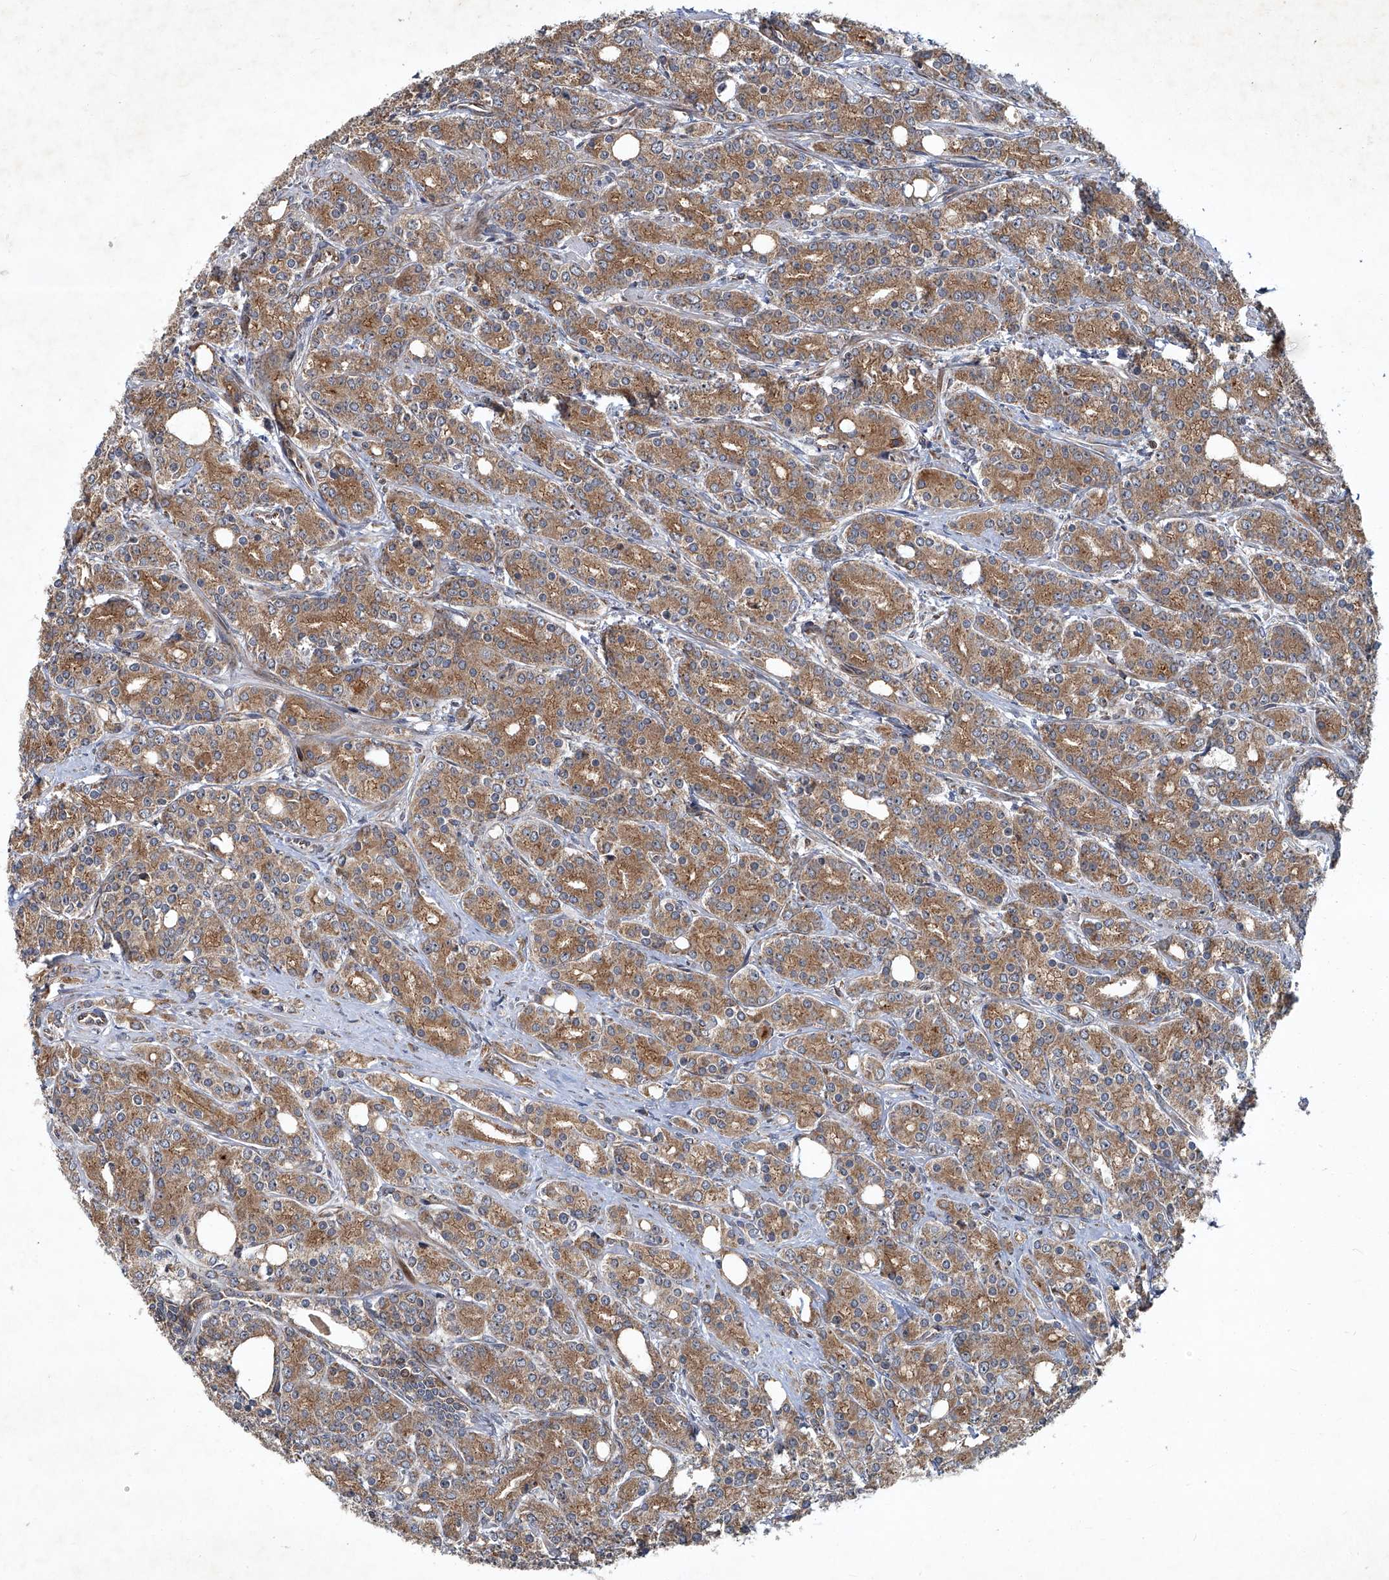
{"staining": {"intensity": "moderate", "quantity": ">75%", "location": "cytoplasmic/membranous"}, "tissue": "prostate cancer", "cell_type": "Tumor cells", "image_type": "cancer", "snomed": [{"axis": "morphology", "description": "Adenocarcinoma, High grade"}, {"axis": "topography", "description": "Prostate"}], "caption": "A brown stain labels moderate cytoplasmic/membranous positivity of a protein in high-grade adenocarcinoma (prostate) tumor cells. The protein is stained brown, and the nuclei are stained in blue (DAB IHC with brightfield microscopy, high magnification).", "gene": "GPR132", "patient": {"sex": "male", "age": 62}}